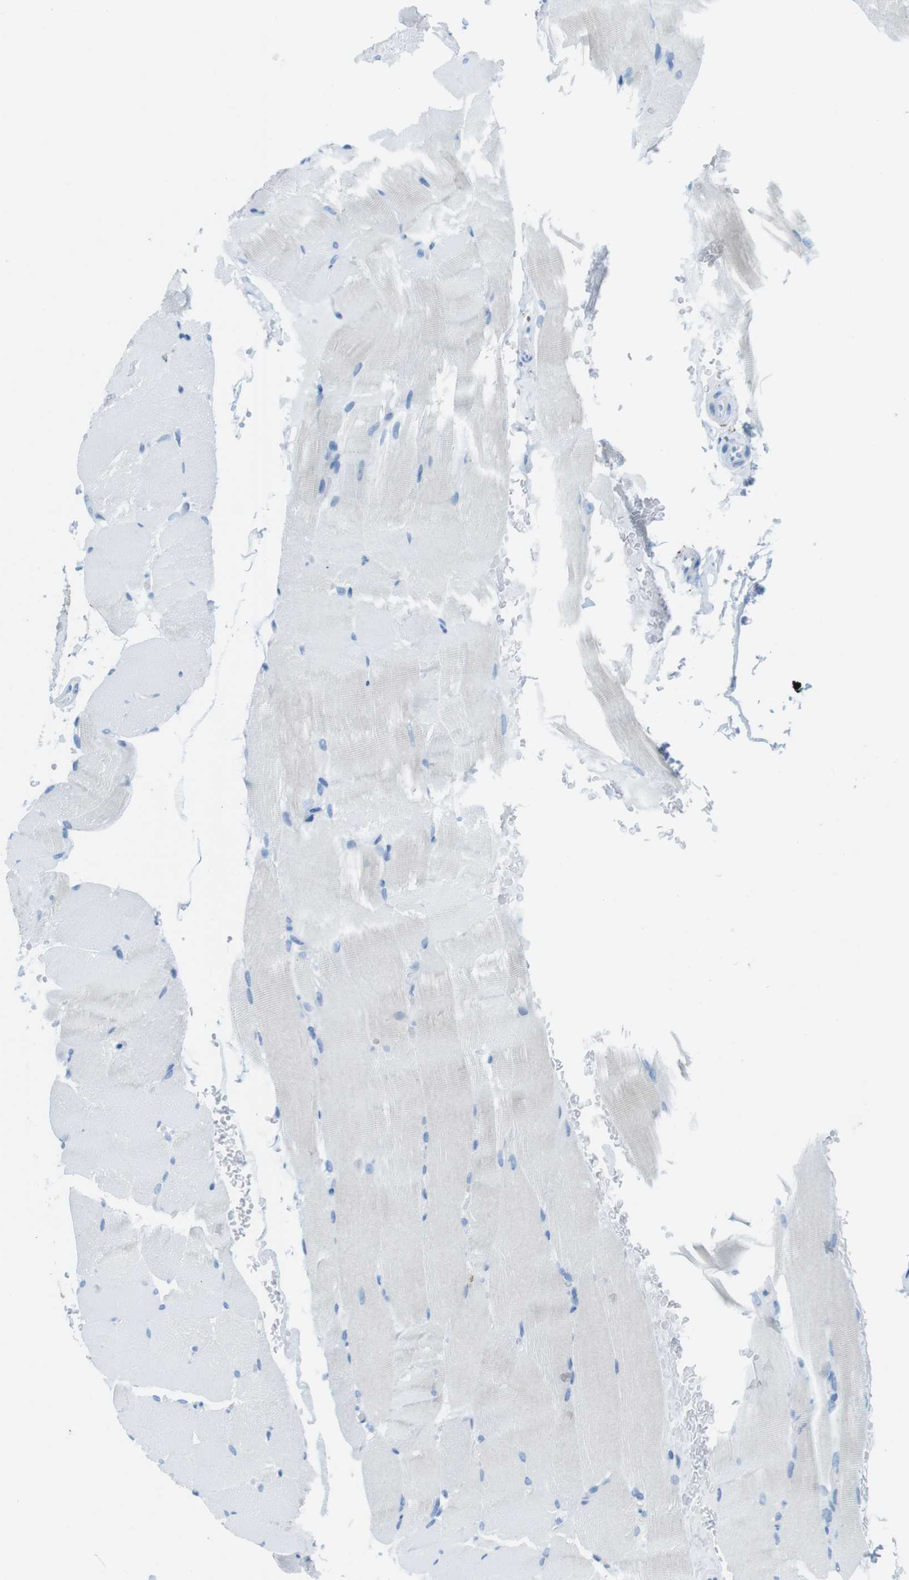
{"staining": {"intensity": "negative", "quantity": "none", "location": "none"}, "tissue": "skeletal muscle", "cell_type": "Myocytes", "image_type": "normal", "snomed": [{"axis": "morphology", "description": "Normal tissue, NOS"}, {"axis": "topography", "description": "Skeletal muscle"}, {"axis": "topography", "description": "Parathyroid gland"}], "caption": "DAB immunohistochemical staining of benign human skeletal muscle reveals no significant staining in myocytes. The staining is performed using DAB brown chromogen with nuclei counter-stained in using hematoxylin.", "gene": "GAP43", "patient": {"sex": "female", "age": 37}}